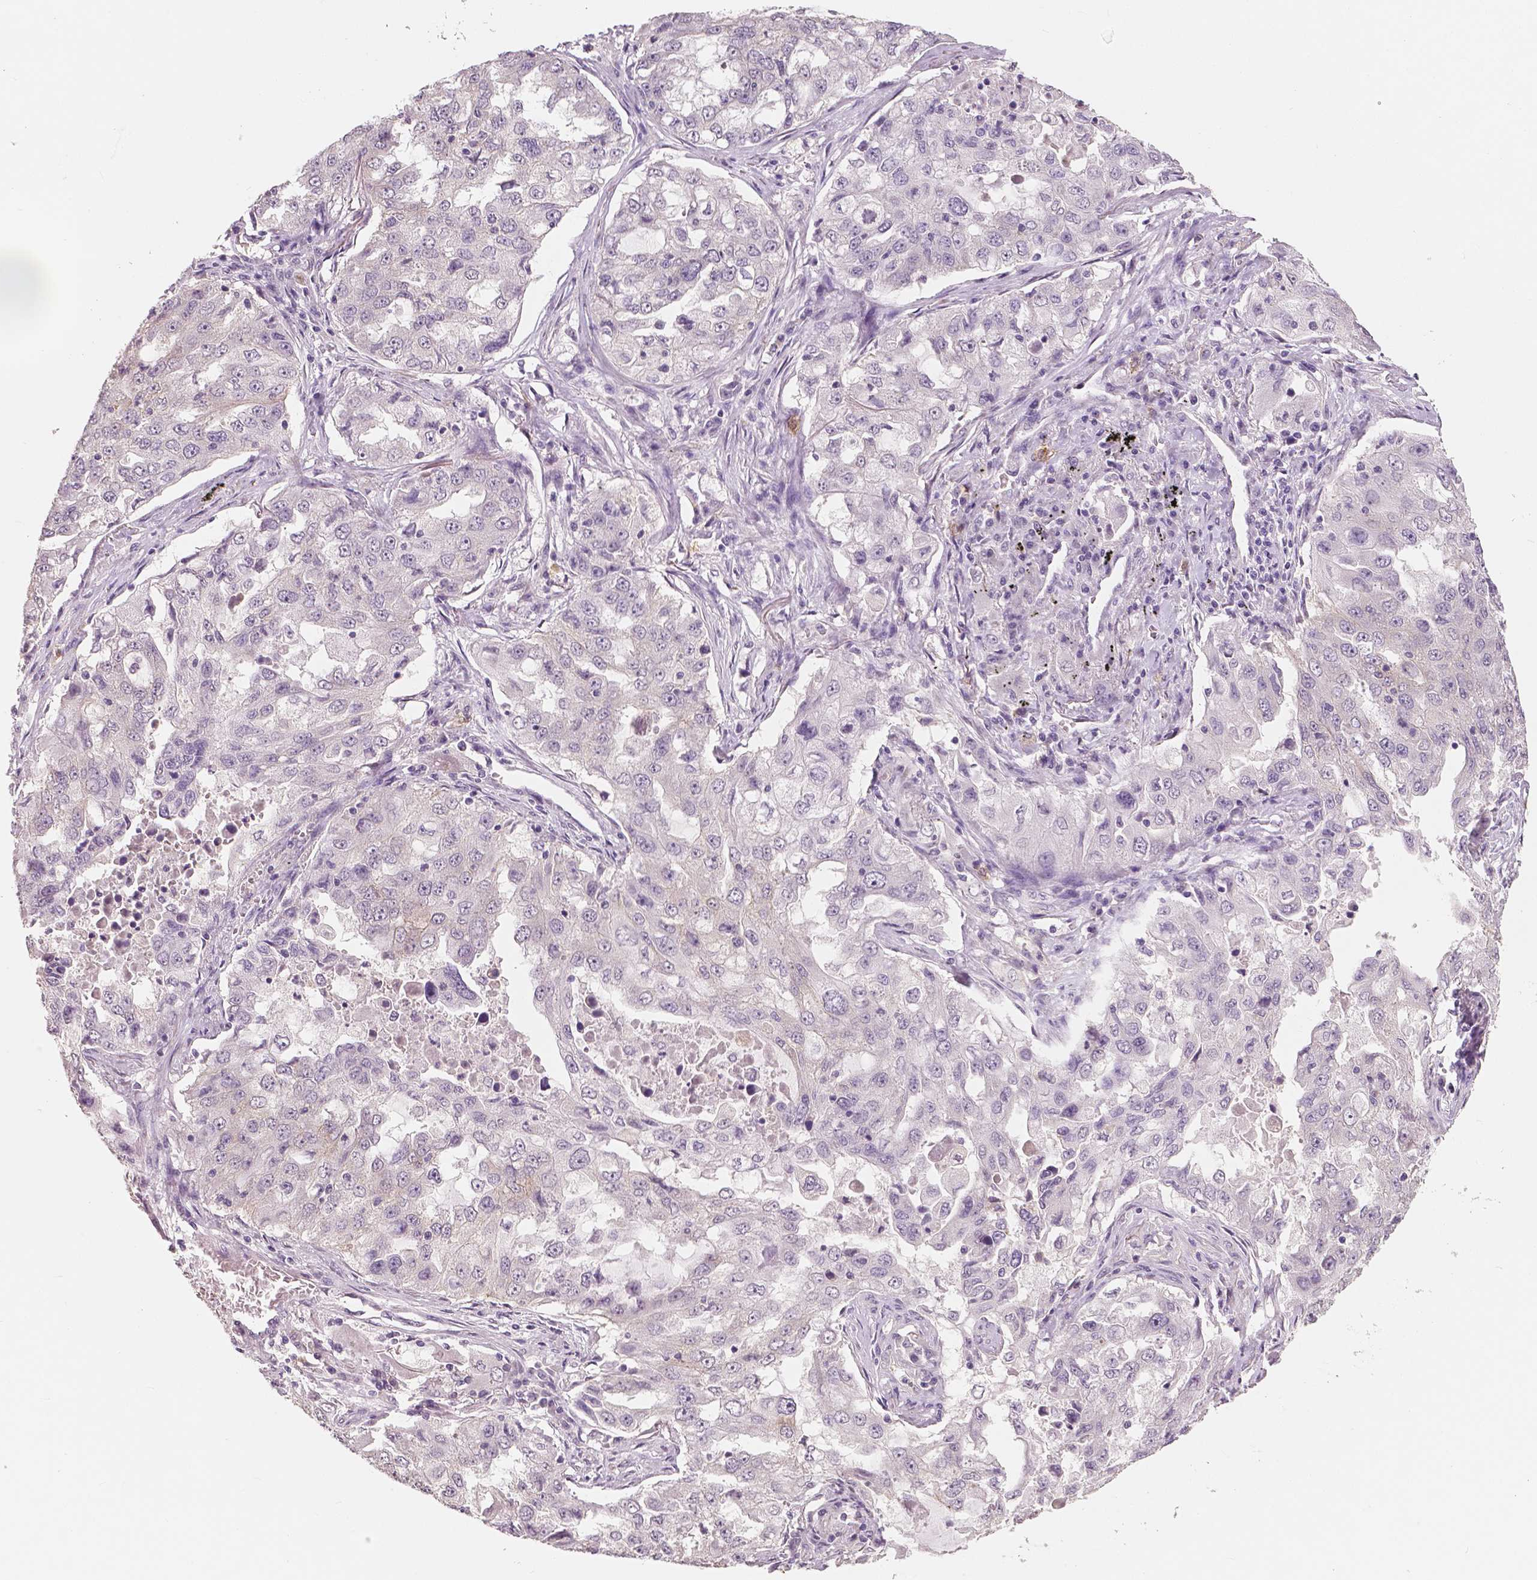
{"staining": {"intensity": "negative", "quantity": "none", "location": "none"}, "tissue": "lung cancer", "cell_type": "Tumor cells", "image_type": "cancer", "snomed": [{"axis": "morphology", "description": "Adenocarcinoma, NOS"}, {"axis": "topography", "description": "Lung"}], "caption": "Immunohistochemical staining of lung cancer shows no significant staining in tumor cells. Nuclei are stained in blue.", "gene": "KIT", "patient": {"sex": "female", "age": 61}}